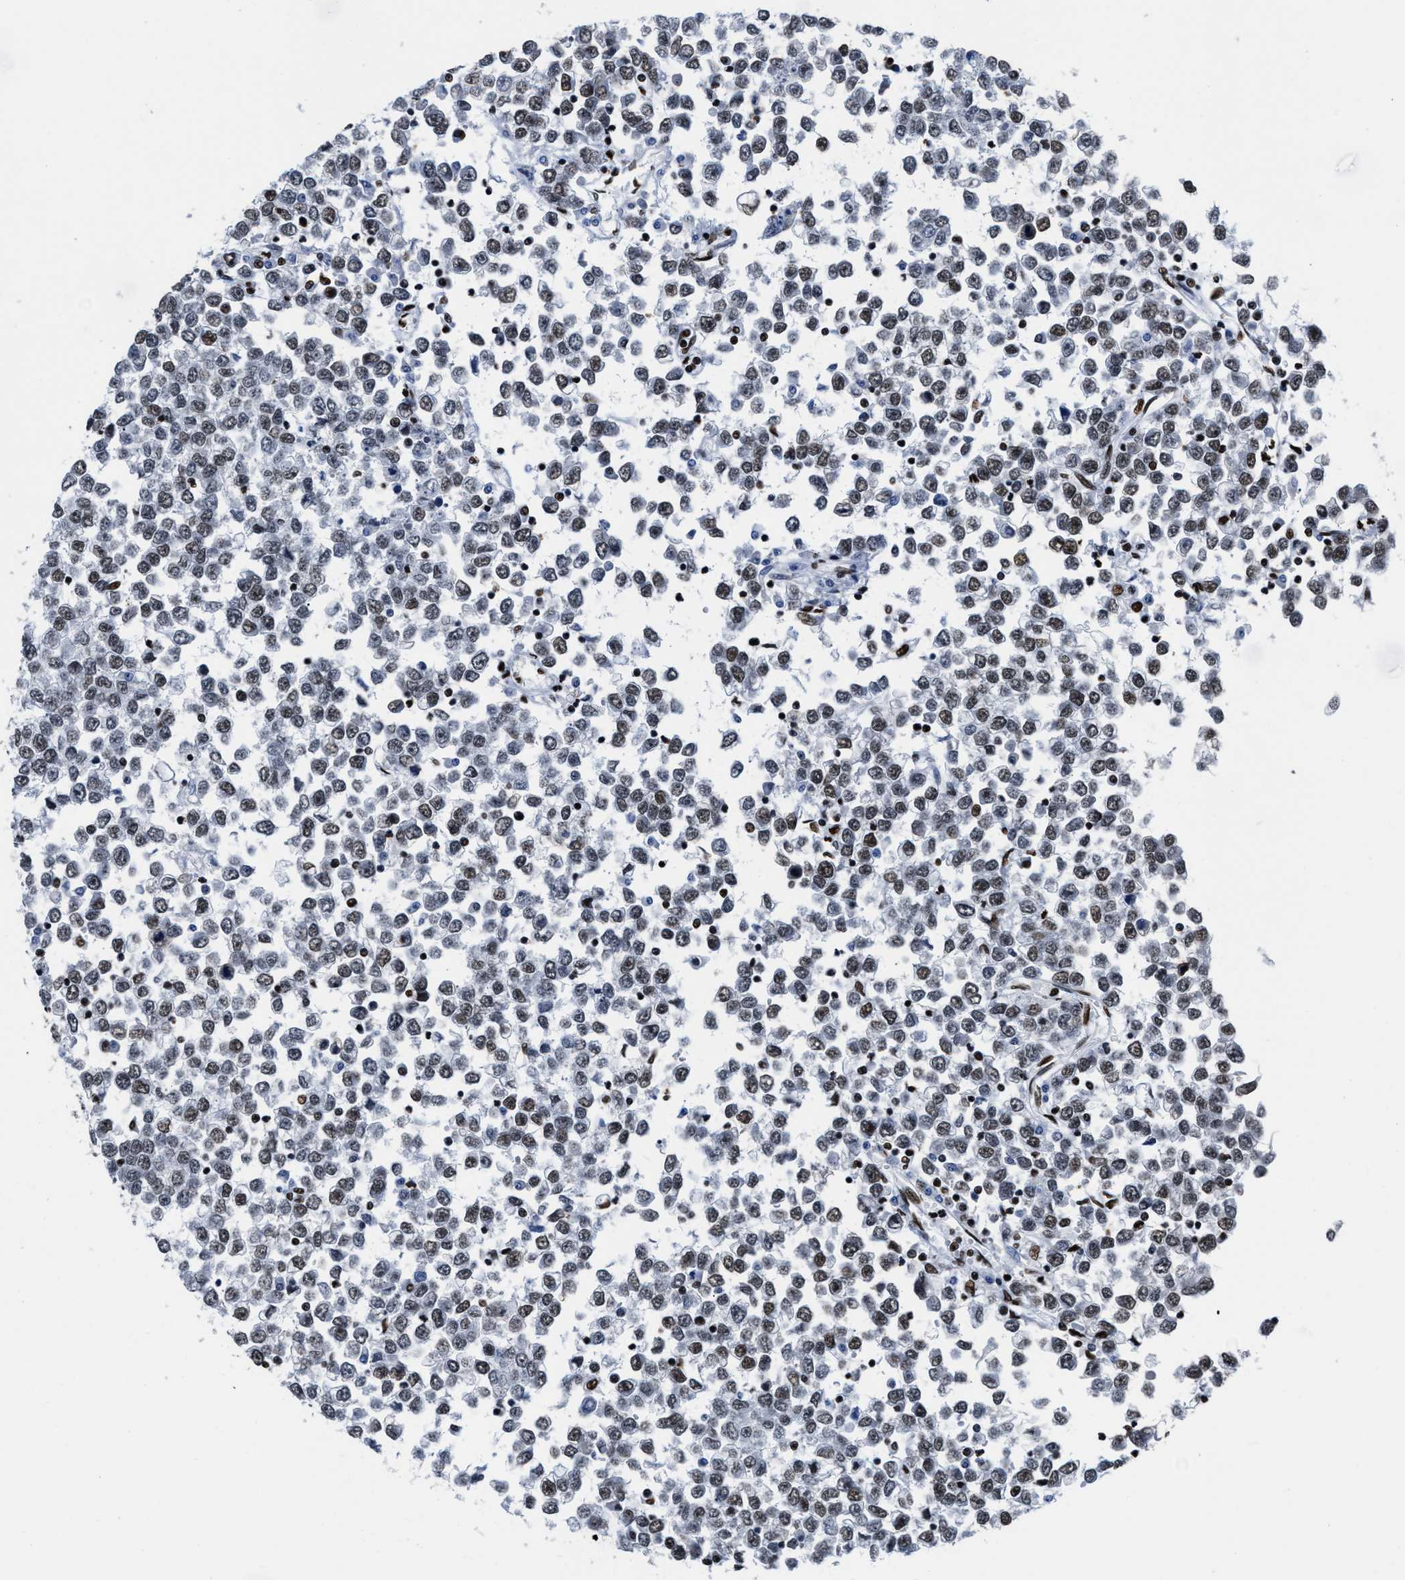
{"staining": {"intensity": "weak", "quantity": "25%-75%", "location": "nuclear"}, "tissue": "testis cancer", "cell_type": "Tumor cells", "image_type": "cancer", "snomed": [{"axis": "morphology", "description": "Seminoma, NOS"}, {"axis": "topography", "description": "Testis"}], "caption": "Brown immunohistochemical staining in testis seminoma exhibits weak nuclear positivity in approximately 25%-75% of tumor cells.", "gene": "SMARCC2", "patient": {"sex": "male", "age": 65}}